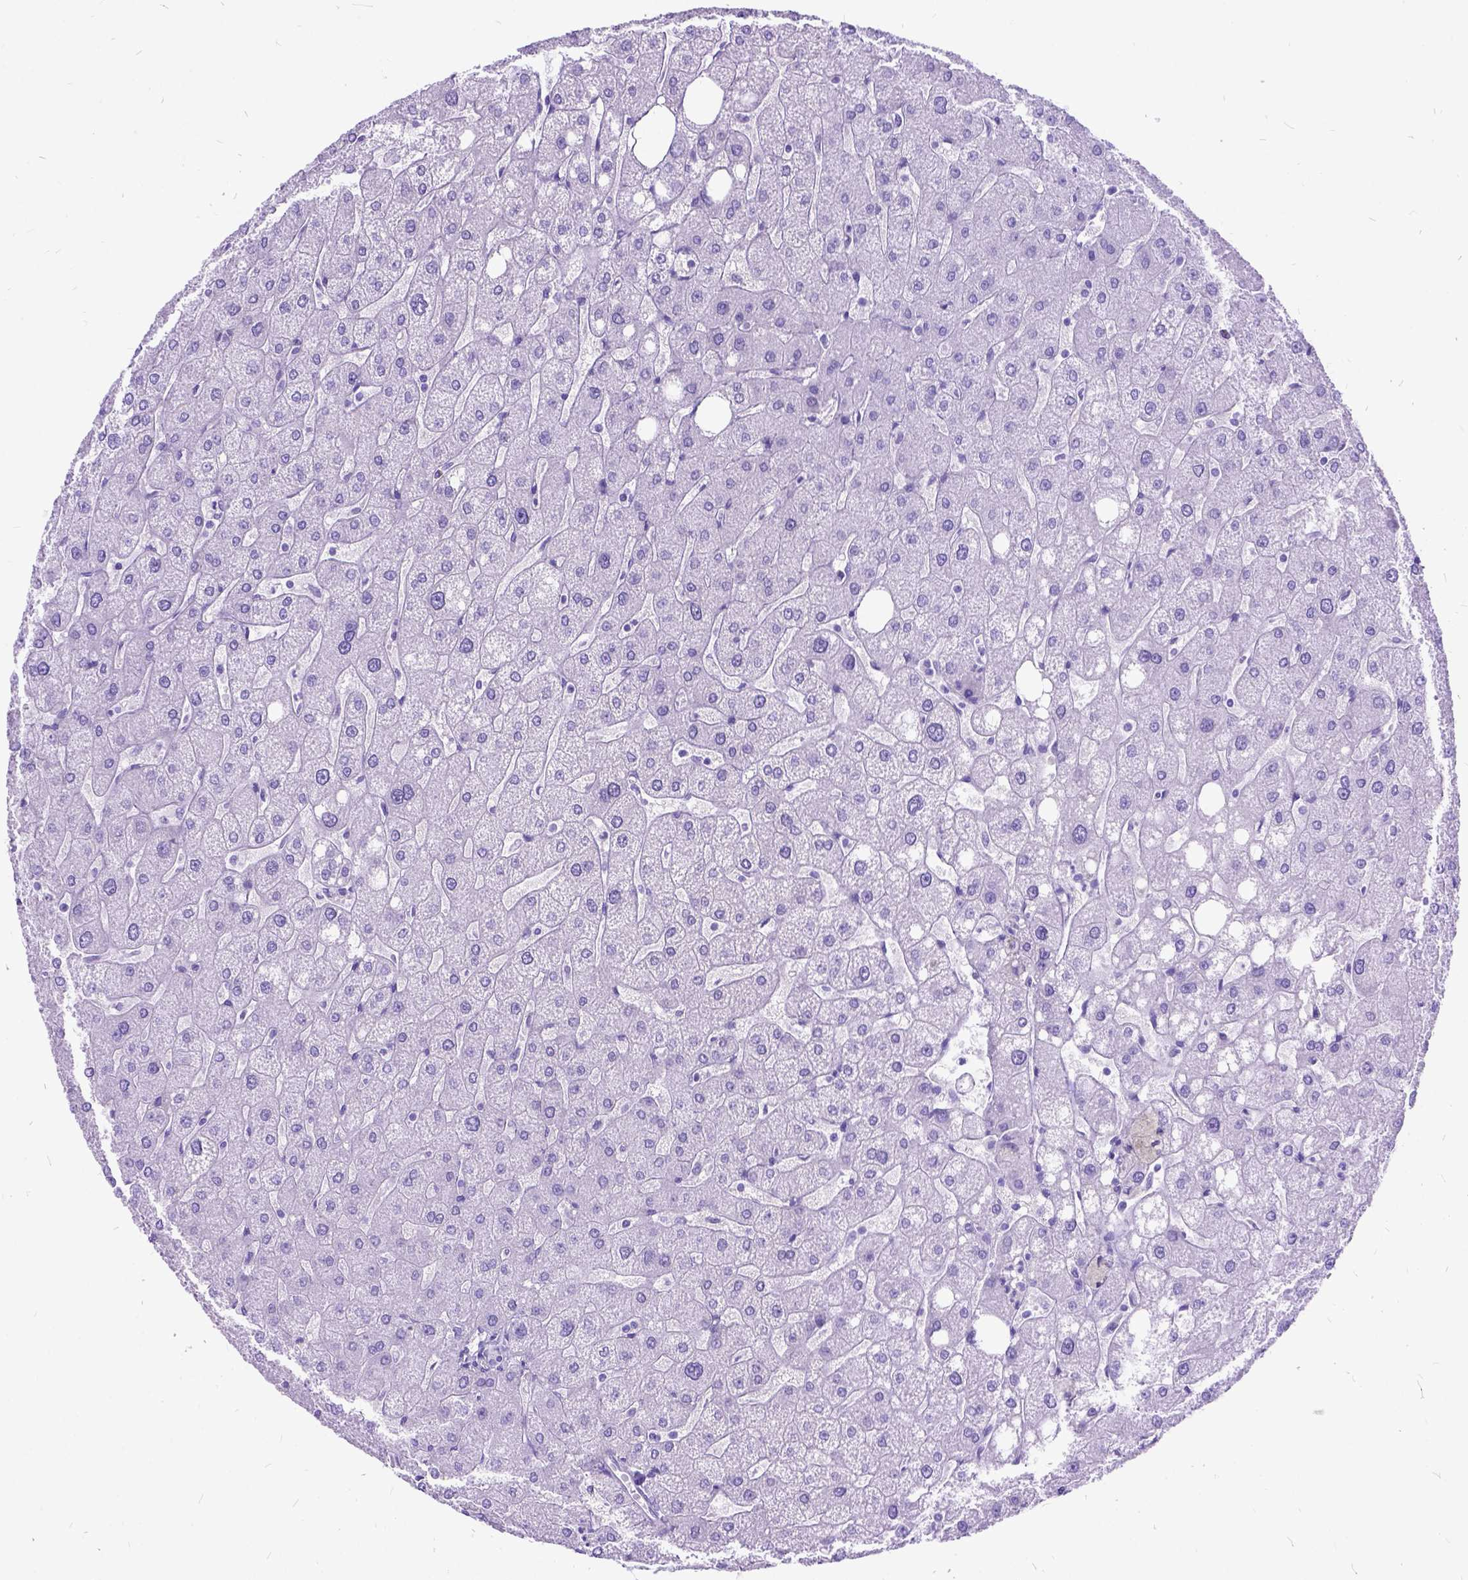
{"staining": {"intensity": "negative", "quantity": "none", "location": "none"}, "tissue": "liver", "cell_type": "Cholangiocytes", "image_type": "normal", "snomed": [{"axis": "morphology", "description": "Normal tissue, NOS"}, {"axis": "topography", "description": "Liver"}], "caption": "Immunohistochemistry of unremarkable human liver demonstrates no positivity in cholangiocytes.", "gene": "ARL9", "patient": {"sex": "male", "age": 67}}